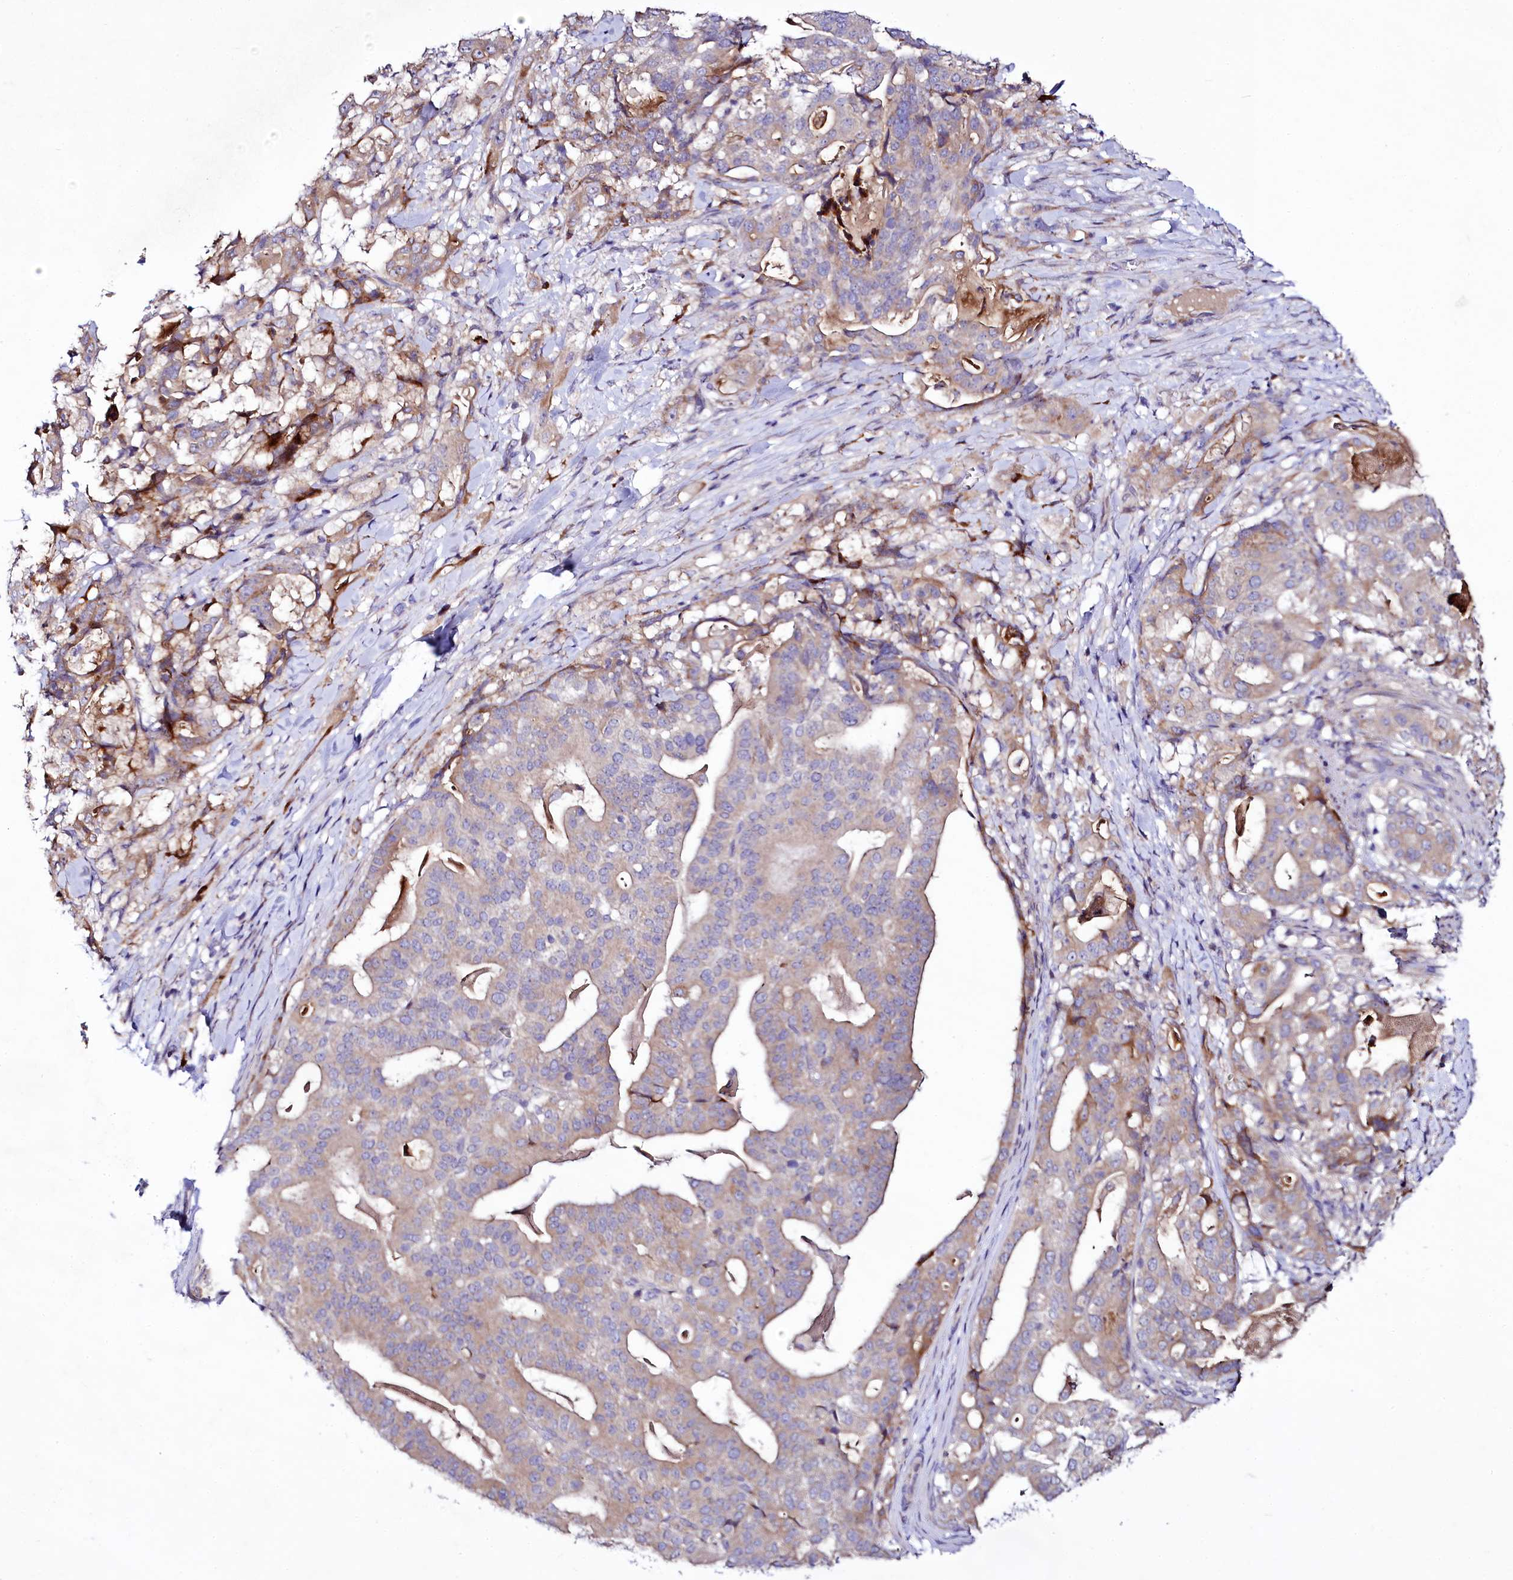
{"staining": {"intensity": "weak", "quantity": "25%-75%", "location": "cytoplasmic/membranous"}, "tissue": "stomach cancer", "cell_type": "Tumor cells", "image_type": "cancer", "snomed": [{"axis": "morphology", "description": "Adenocarcinoma, NOS"}, {"axis": "topography", "description": "Stomach"}], "caption": "Tumor cells reveal low levels of weak cytoplasmic/membranous expression in about 25%-75% of cells in human stomach cancer (adenocarcinoma). Nuclei are stained in blue.", "gene": "ZC3H12C", "patient": {"sex": "male", "age": 48}}